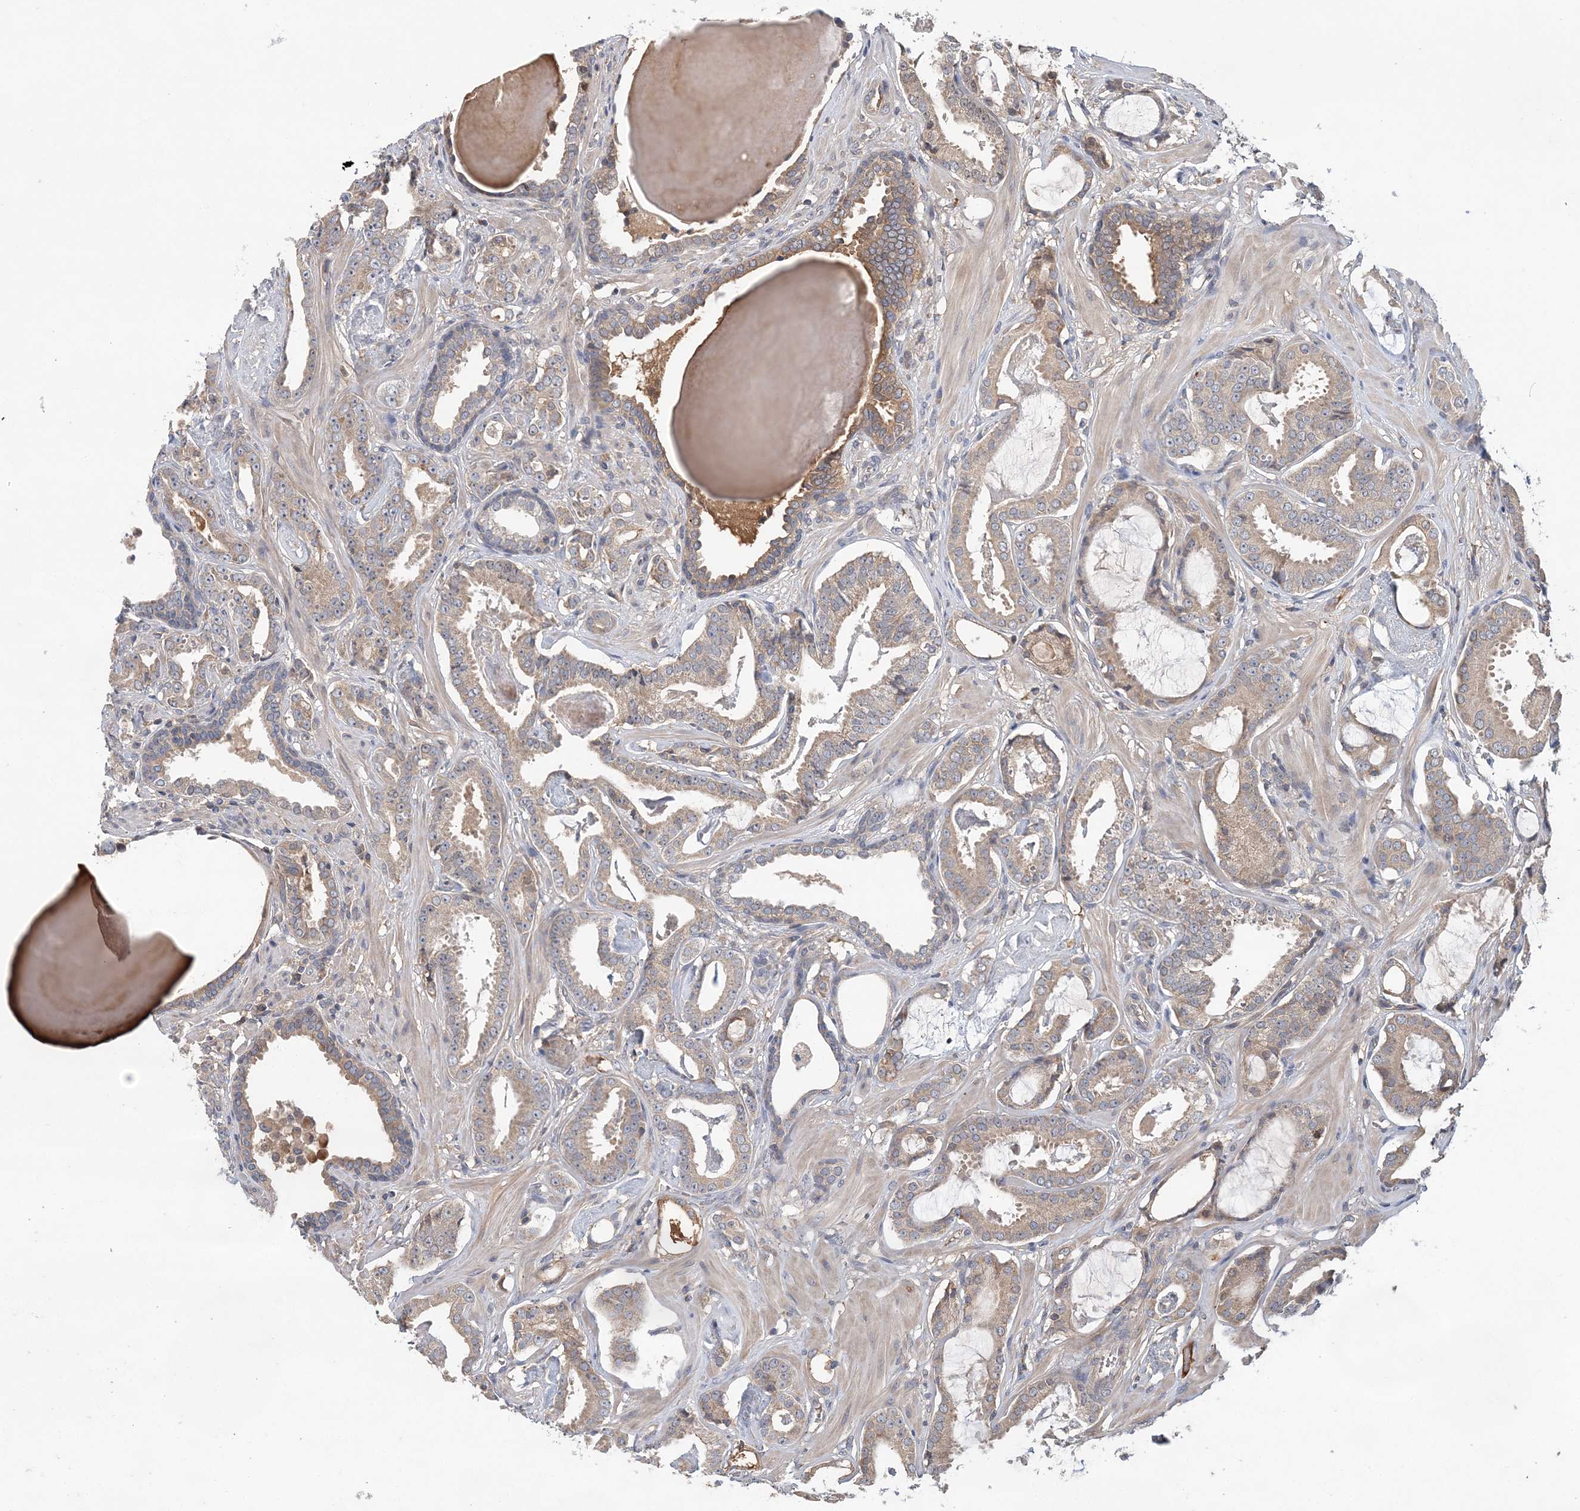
{"staining": {"intensity": "moderate", "quantity": "<25%", "location": "cytoplasmic/membranous"}, "tissue": "prostate cancer", "cell_type": "Tumor cells", "image_type": "cancer", "snomed": [{"axis": "morphology", "description": "Adenocarcinoma, Low grade"}, {"axis": "topography", "description": "Prostate"}], "caption": "Protein expression analysis of low-grade adenocarcinoma (prostate) shows moderate cytoplasmic/membranous expression in about <25% of tumor cells. The protein is stained brown, and the nuclei are stained in blue (DAB (3,3'-diaminobenzidine) IHC with brightfield microscopy, high magnification).", "gene": "SYCP3", "patient": {"sex": "male", "age": 53}}